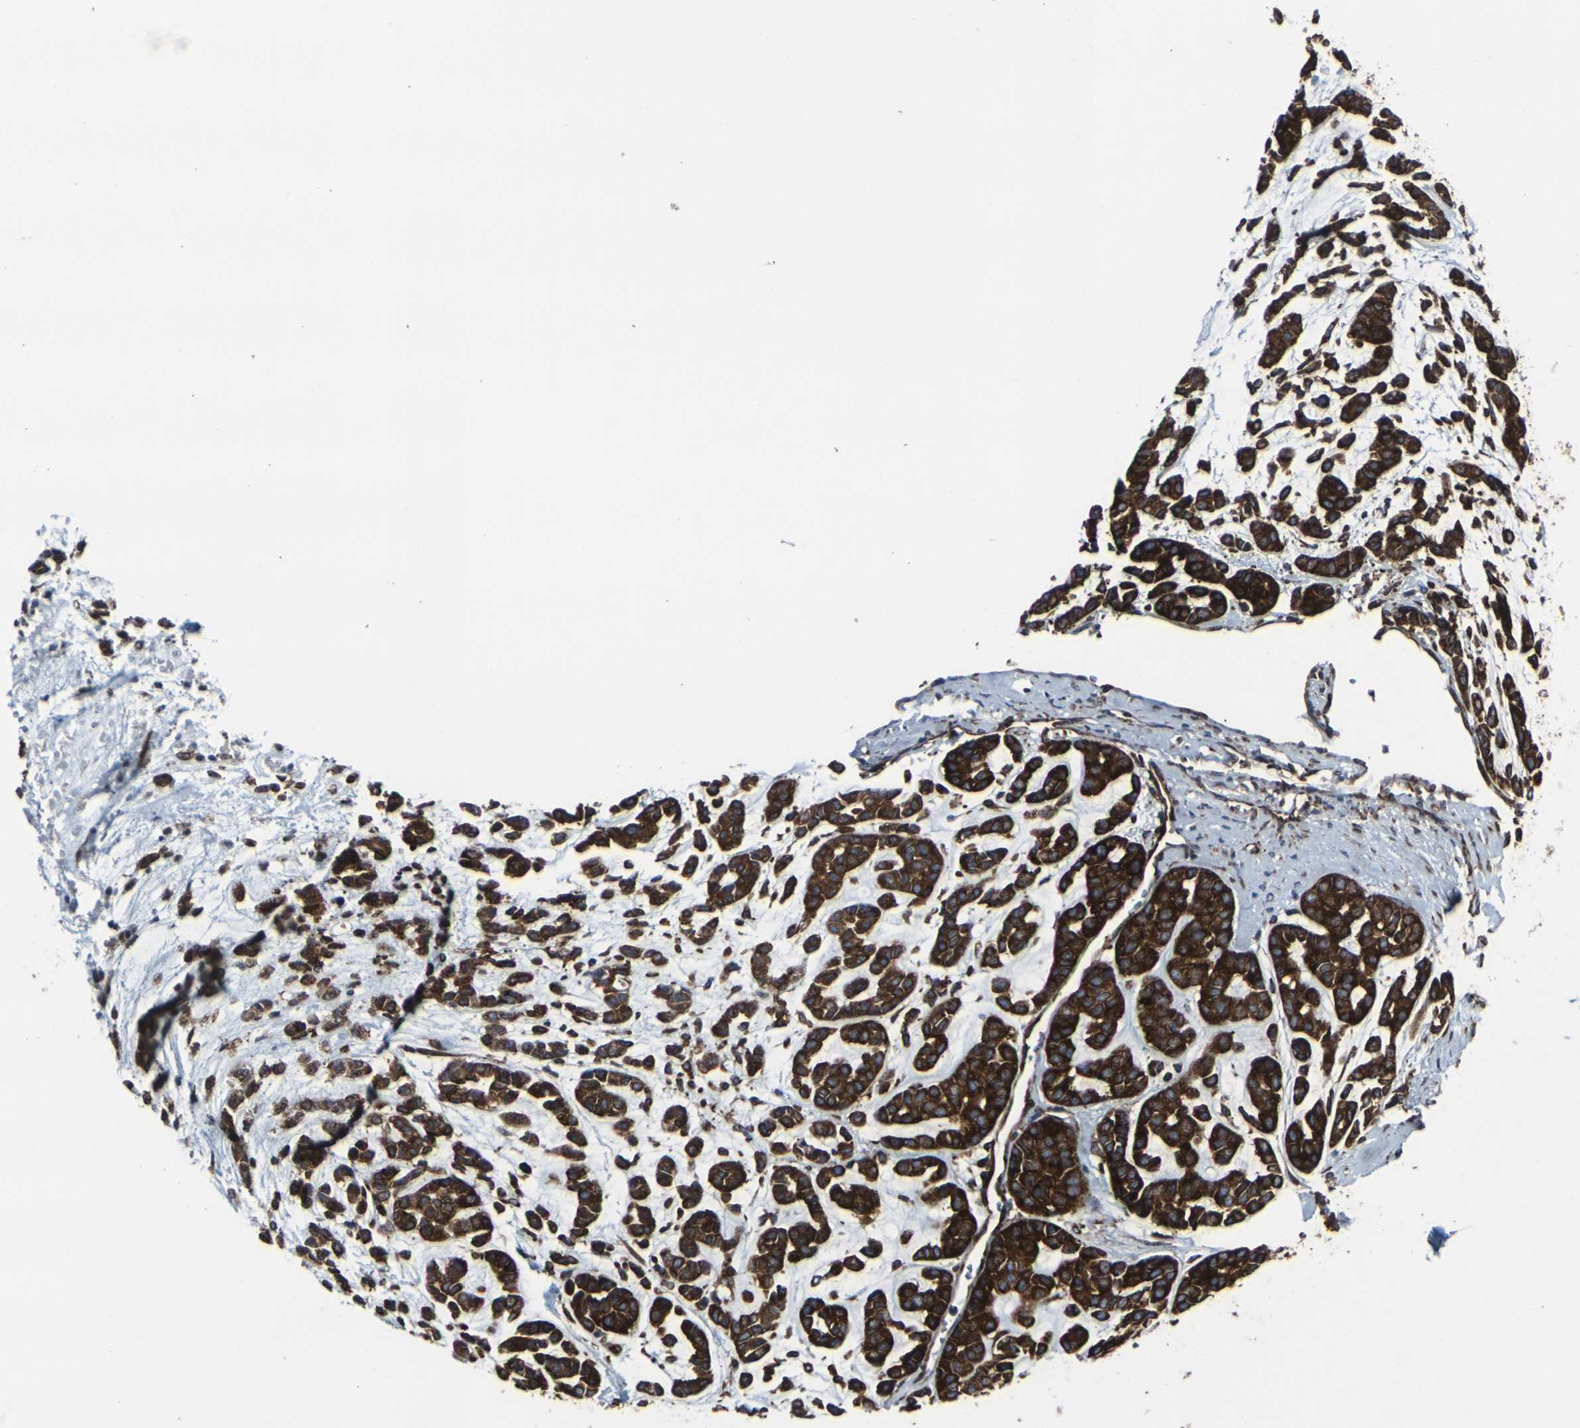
{"staining": {"intensity": "strong", "quantity": ">75%", "location": "cytoplasmic/membranous"}, "tissue": "head and neck cancer", "cell_type": "Tumor cells", "image_type": "cancer", "snomed": [{"axis": "morphology", "description": "Adenocarcinoma, NOS"}, {"axis": "morphology", "description": "Adenoma, NOS"}, {"axis": "topography", "description": "Head-Neck"}], "caption": "Immunohistochemistry (IHC) (DAB (3,3'-diaminobenzidine)) staining of human head and neck cancer displays strong cytoplasmic/membranous protein staining in approximately >75% of tumor cells.", "gene": "MARCHF2", "patient": {"sex": "female", "age": 55}}